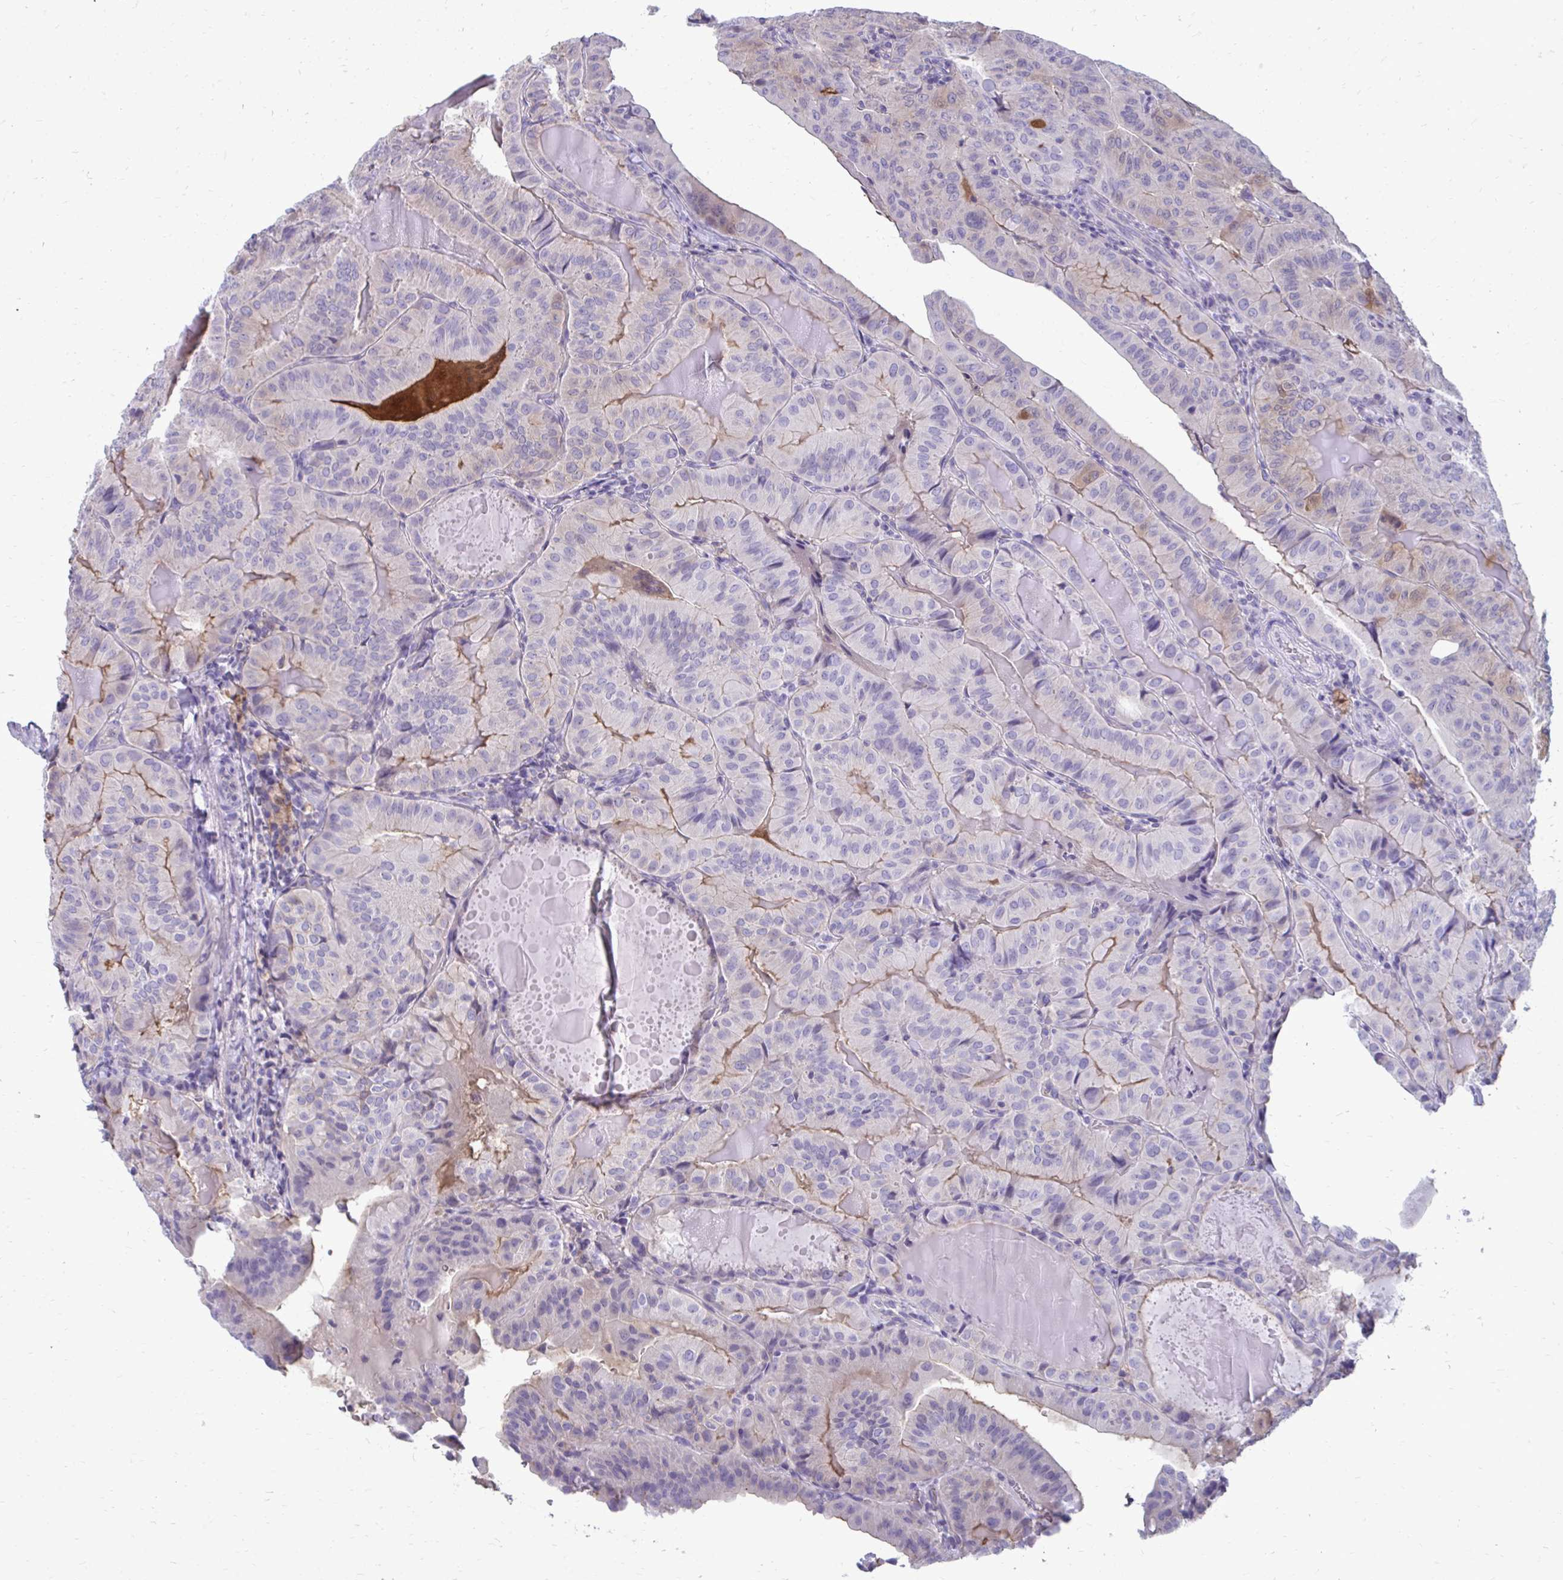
{"staining": {"intensity": "negative", "quantity": "none", "location": "none"}, "tissue": "thyroid cancer", "cell_type": "Tumor cells", "image_type": "cancer", "snomed": [{"axis": "morphology", "description": "Papillary adenocarcinoma, NOS"}, {"axis": "topography", "description": "Thyroid gland"}], "caption": "This is an immunohistochemistry (IHC) photomicrograph of human thyroid papillary adenocarcinoma. There is no positivity in tumor cells.", "gene": "FABP3", "patient": {"sex": "female", "age": 68}}